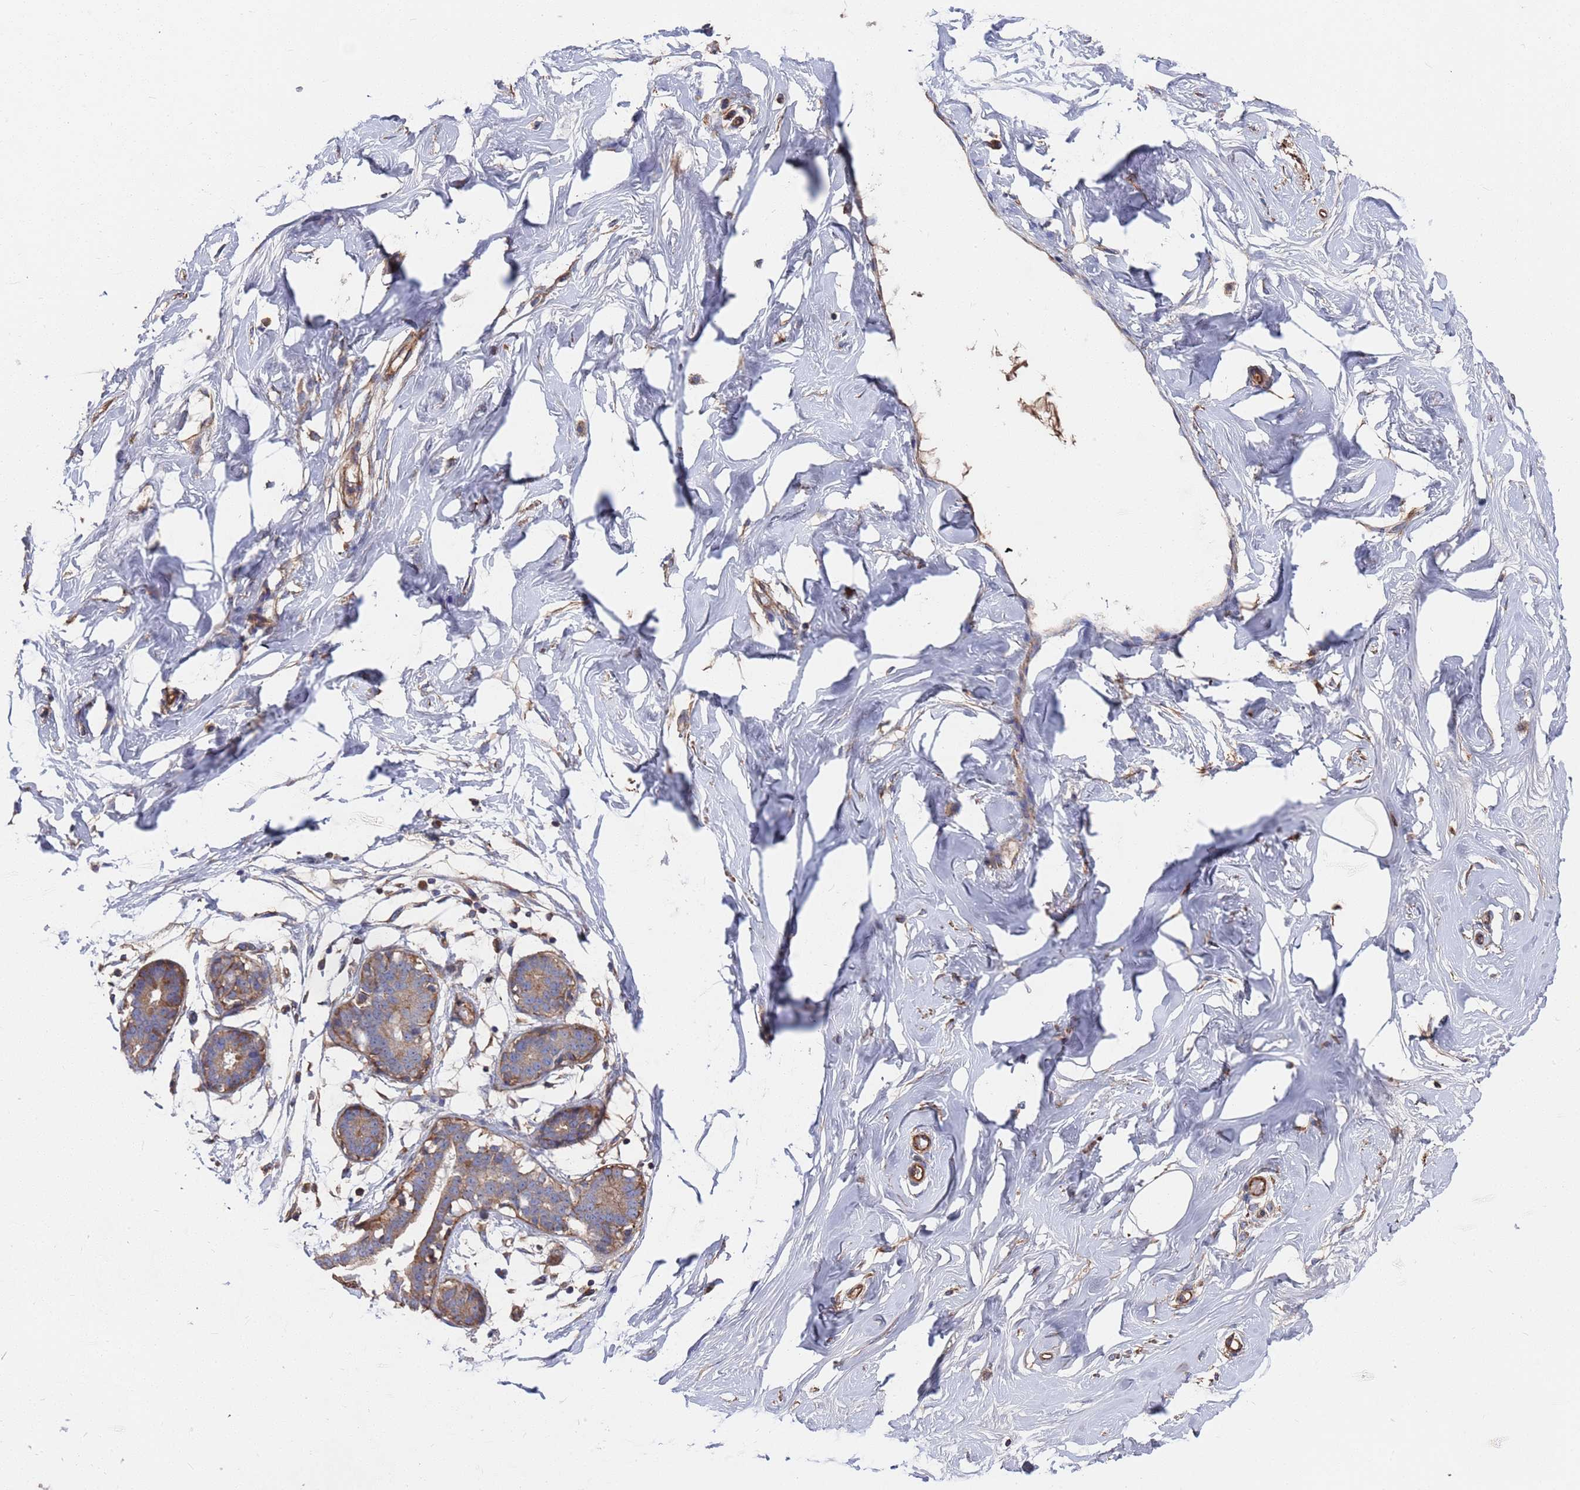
{"staining": {"intensity": "moderate", "quantity": ">75%", "location": "cytoplasmic/membranous"}, "tissue": "breast", "cell_type": "Adipocytes", "image_type": "normal", "snomed": [{"axis": "morphology", "description": "Normal tissue, NOS"}, {"axis": "morphology", "description": "Adenoma, NOS"}, {"axis": "topography", "description": "Breast"}], "caption": "Adipocytes exhibit moderate cytoplasmic/membranous positivity in about >75% of cells in normal breast.", "gene": "PYCR1", "patient": {"sex": "female", "age": 23}}